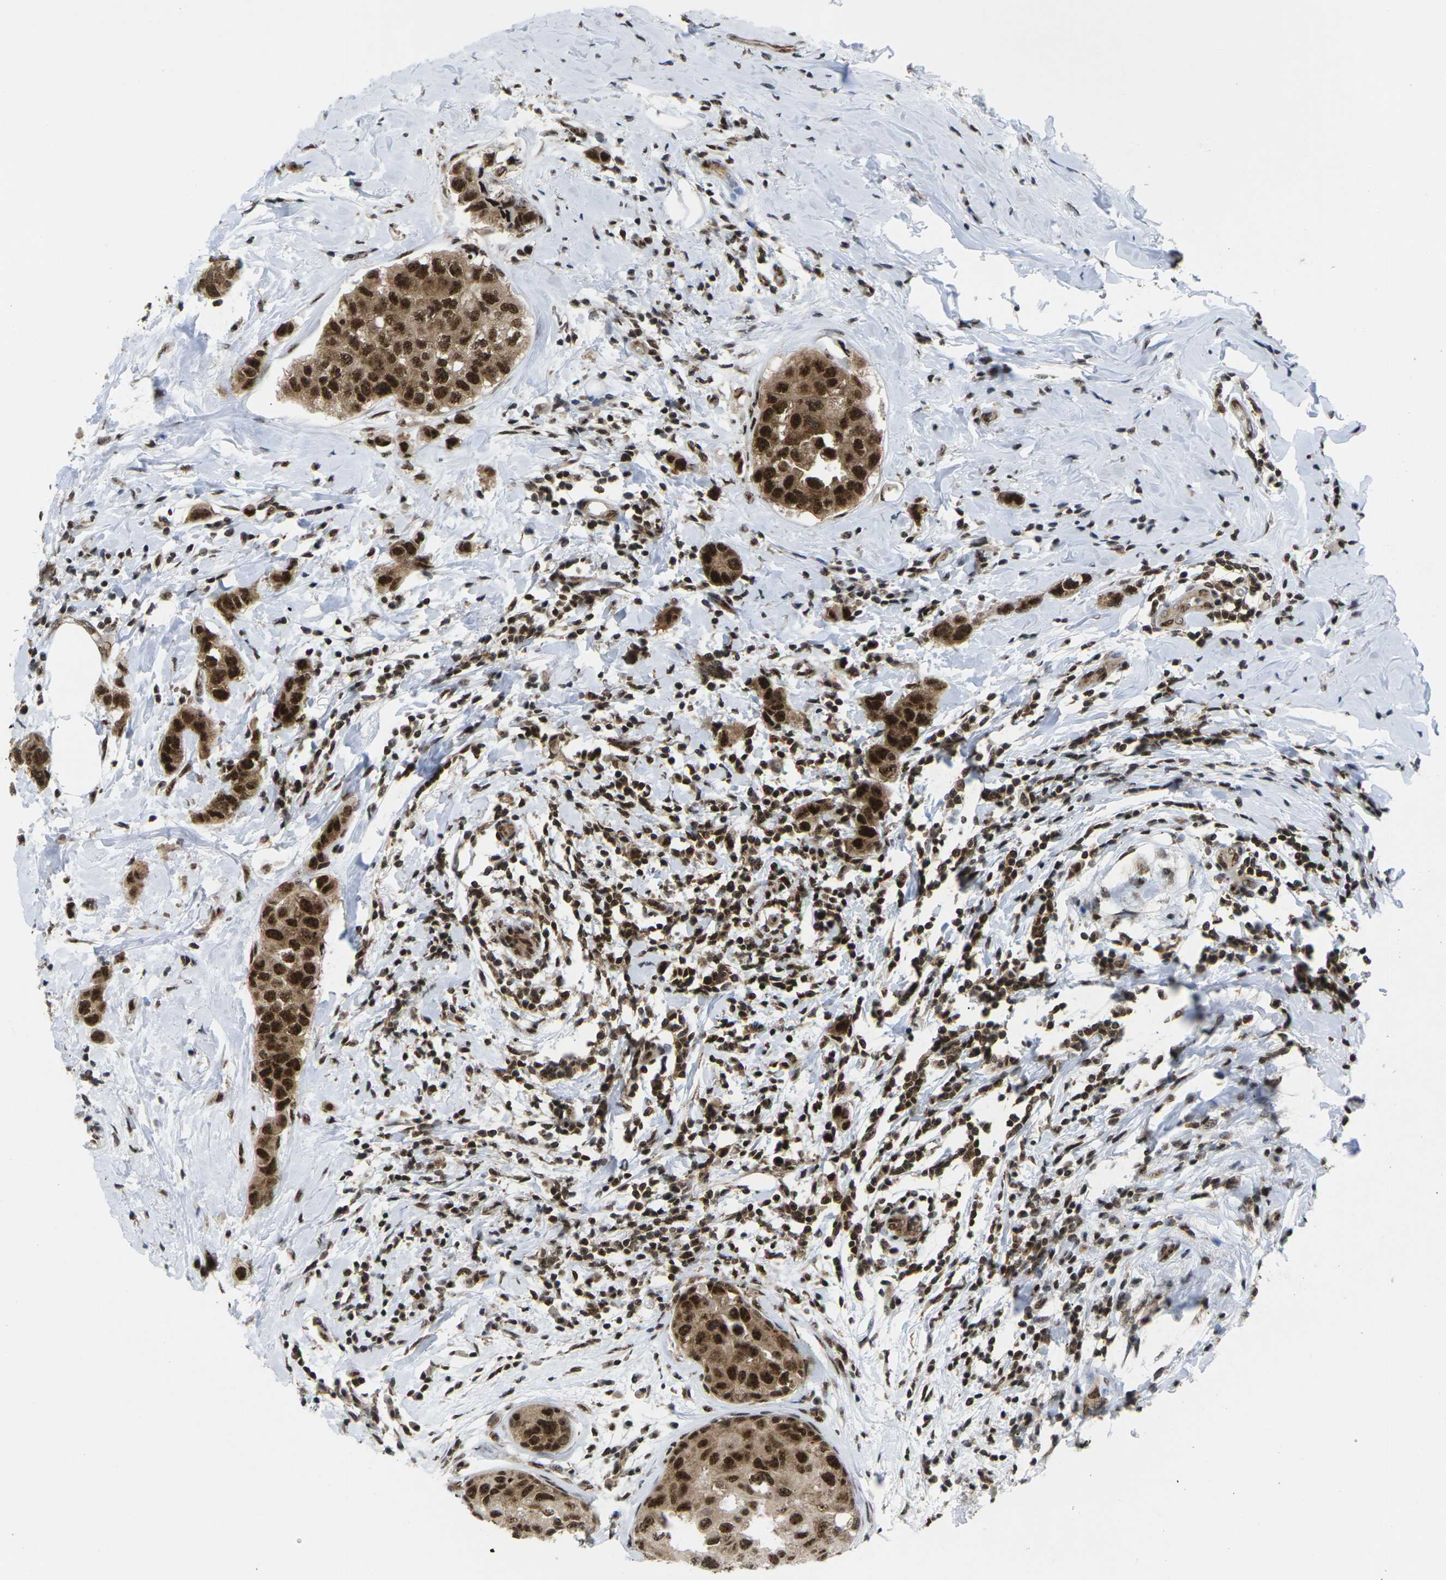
{"staining": {"intensity": "strong", "quantity": ">75%", "location": "cytoplasmic/membranous,nuclear"}, "tissue": "breast cancer", "cell_type": "Tumor cells", "image_type": "cancer", "snomed": [{"axis": "morphology", "description": "Duct carcinoma"}, {"axis": "topography", "description": "Breast"}], "caption": "Protein expression analysis of breast cancer displays strong cytoplasmic/membranous and nuclear expression in about >75% of tumor cells. The staining is performed using DAB brown chromogen to label protein expression. The nuclei are counter-stained blue using hematoxylin.", "gene": "MAGOH", "patient": {"sex": "female", "age": 50}}